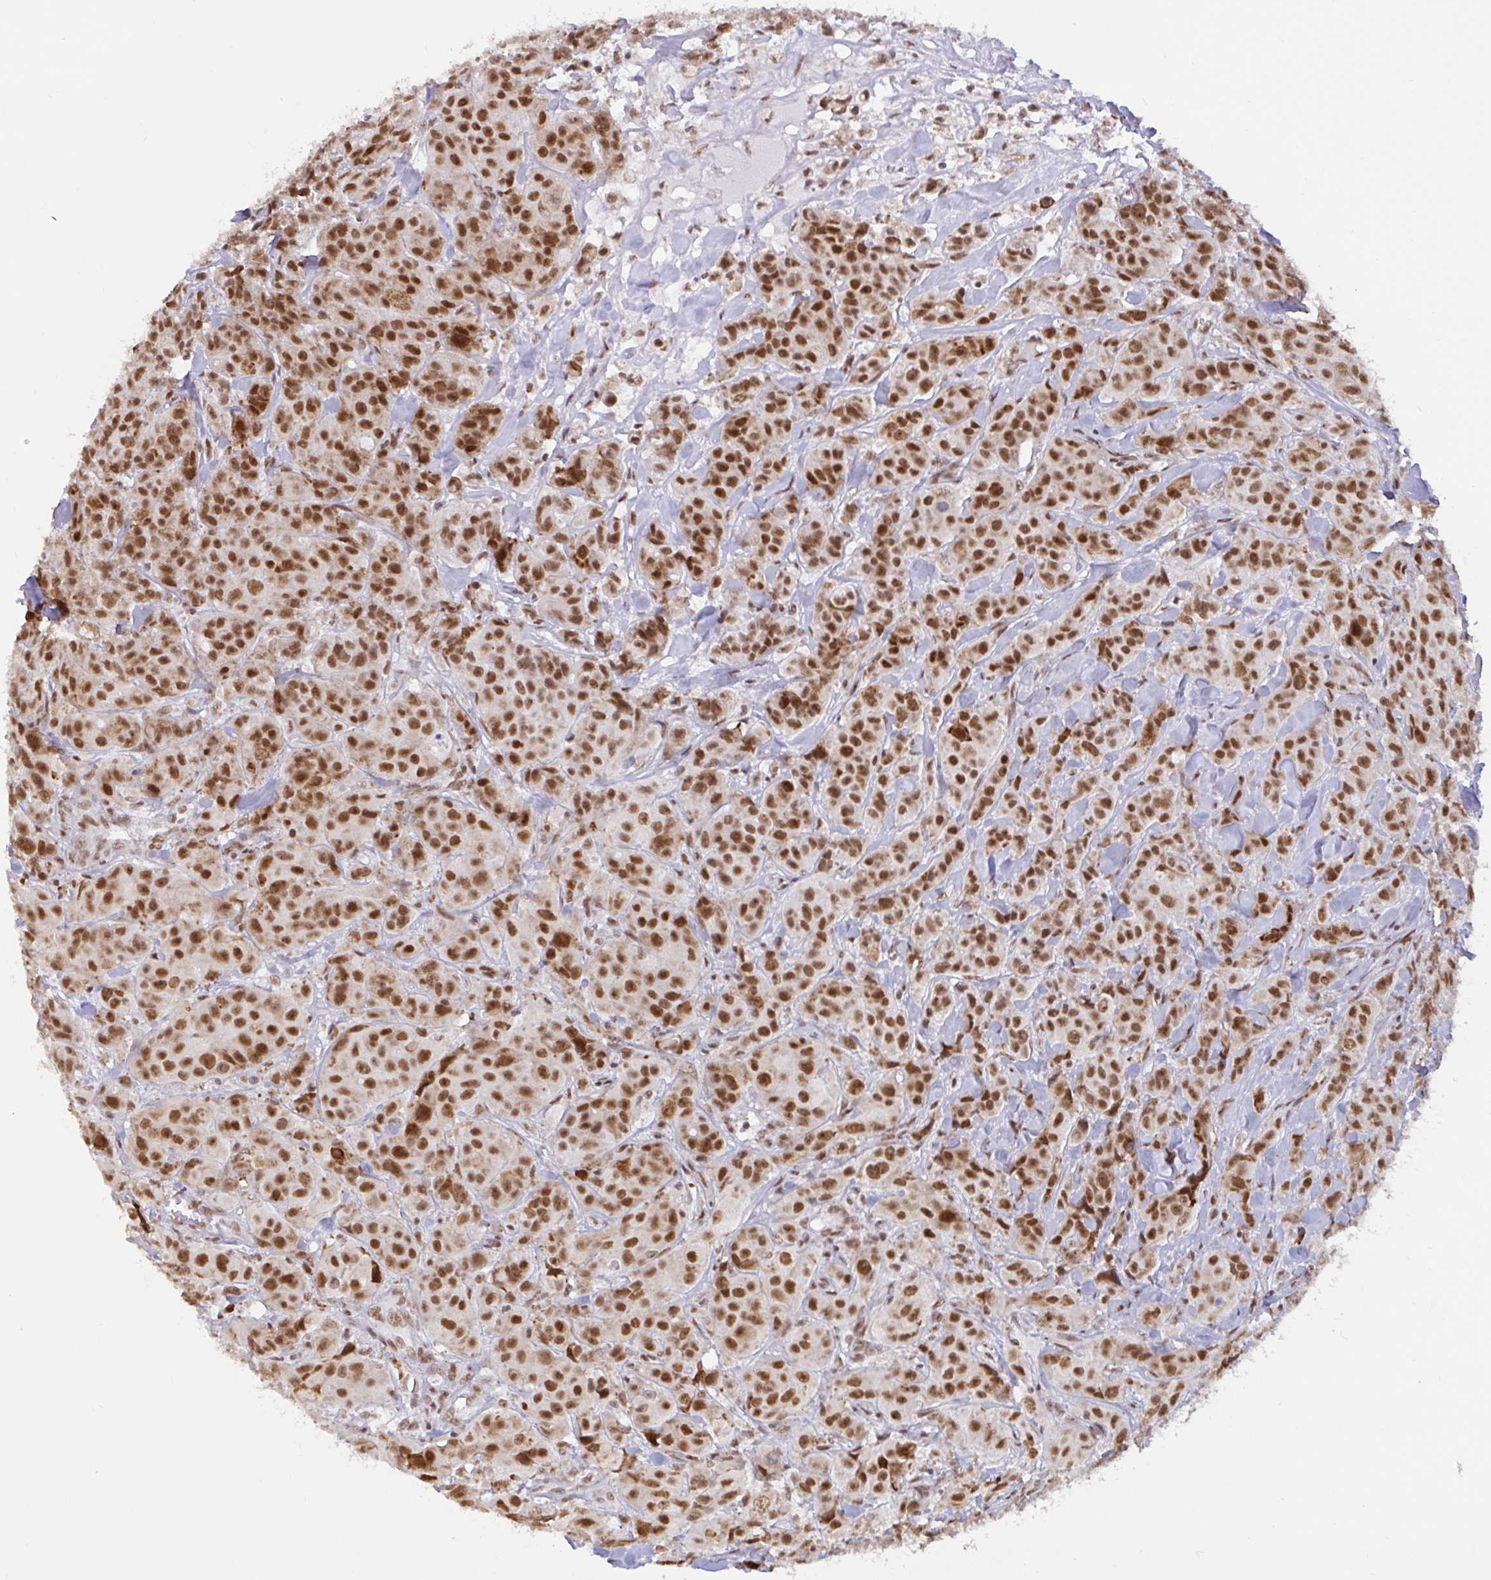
{"staining": {"intensity": "strong", "quantity": ">75%", "location": "nuclear"}, "tissue": "breast cancer", "cell_type": "Tumor cells", "image_type": "cancer", "snomed": [{"axis": "morphology", "description": "Normal tissue, NOS"}, {"axis": "morphology", "description": "Duct carcinoma"}, {"axis": "topography", "description": "Breast"}], "caption": "An image of human breast cancer stained for a protein exhibits strong nuclear brown staining in tumor cells.", "gene": "PHF10", "patient": {"sex": "female", "age": 43}}